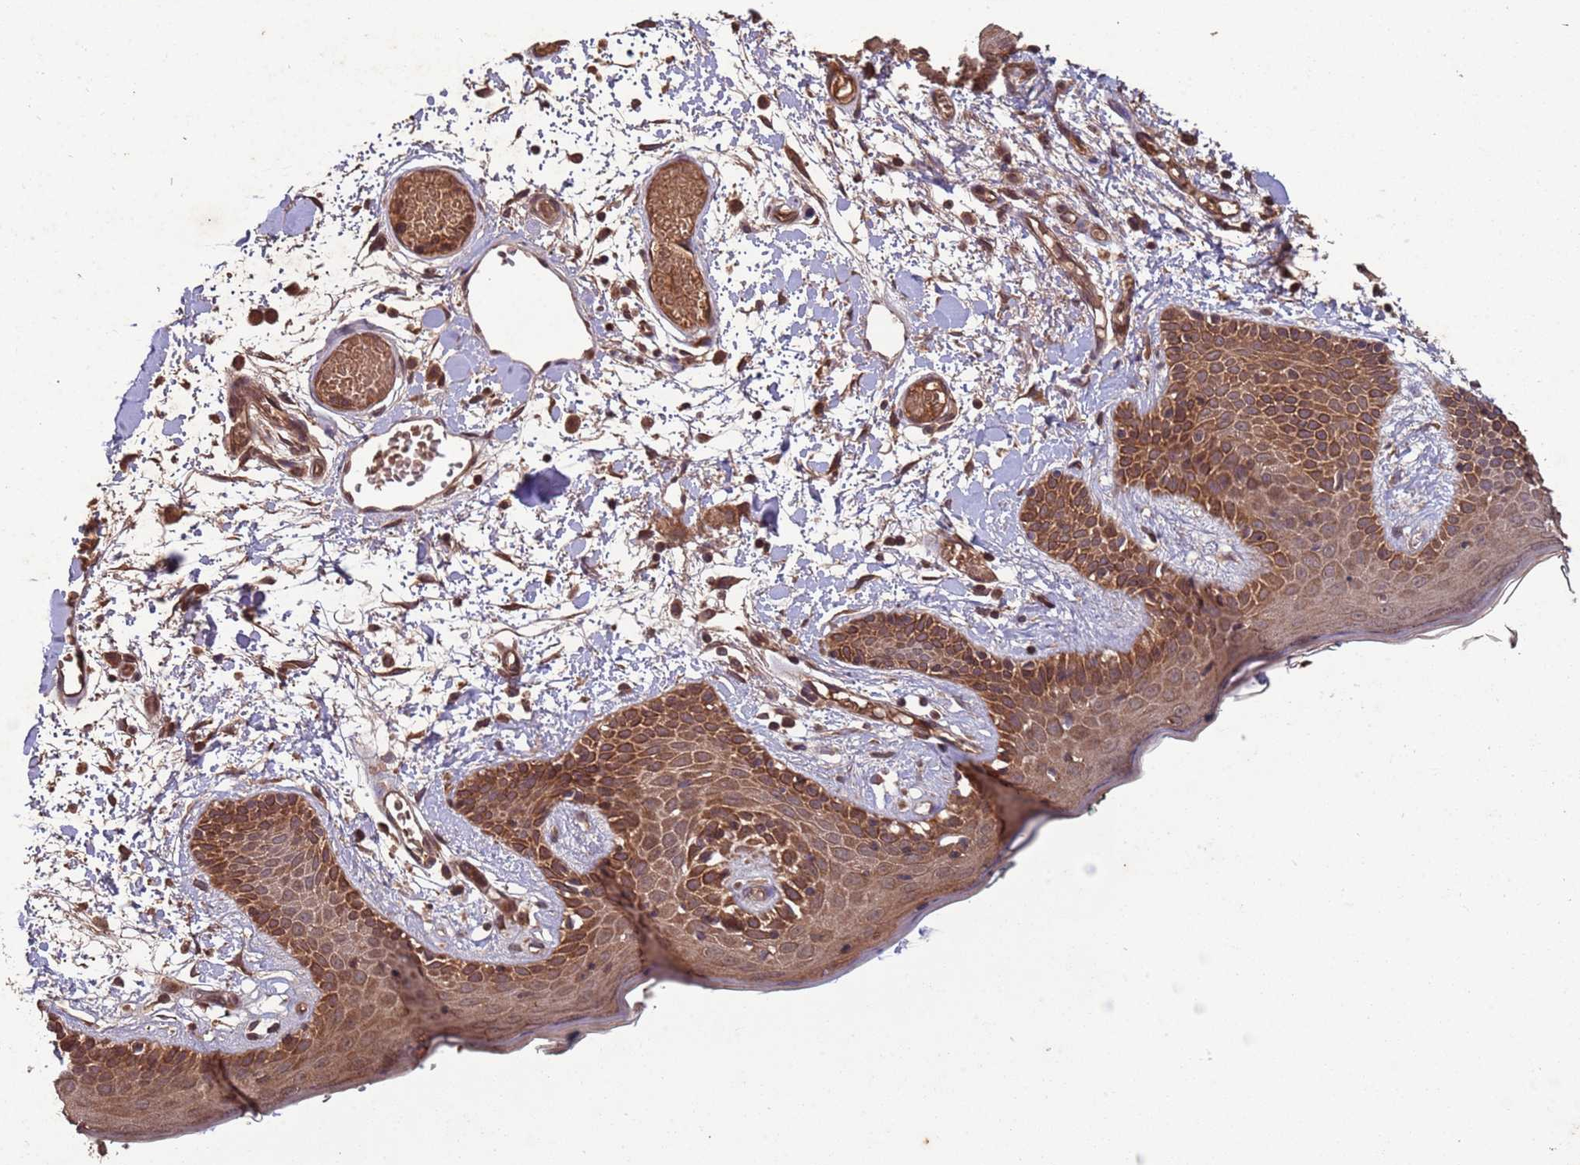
{"staining": {"intensity": "moderate", "quantity": ">75%", "location": "cytoplasmic/membranous"}, "tissue": "skin", "cell_type": "Fibroblasts", "image_type": "normal", "snomed": [{"axis": "morphology", "description": "Normal tissue, NOS"}, {"axis": "topography", "description": "Skin"}], "caption": "Immunohistochemical staining of benign human skin demonstrates >75% levels of moderate cytoplasmic/membranous protein expression in about >75% of fibroblasts. (DAB (3,3'-diaminobenzidine) IHC with brightfield microscopy, high magnification).", "gene": "ERI1", "patient": {"sex": "male", "age": 79}}